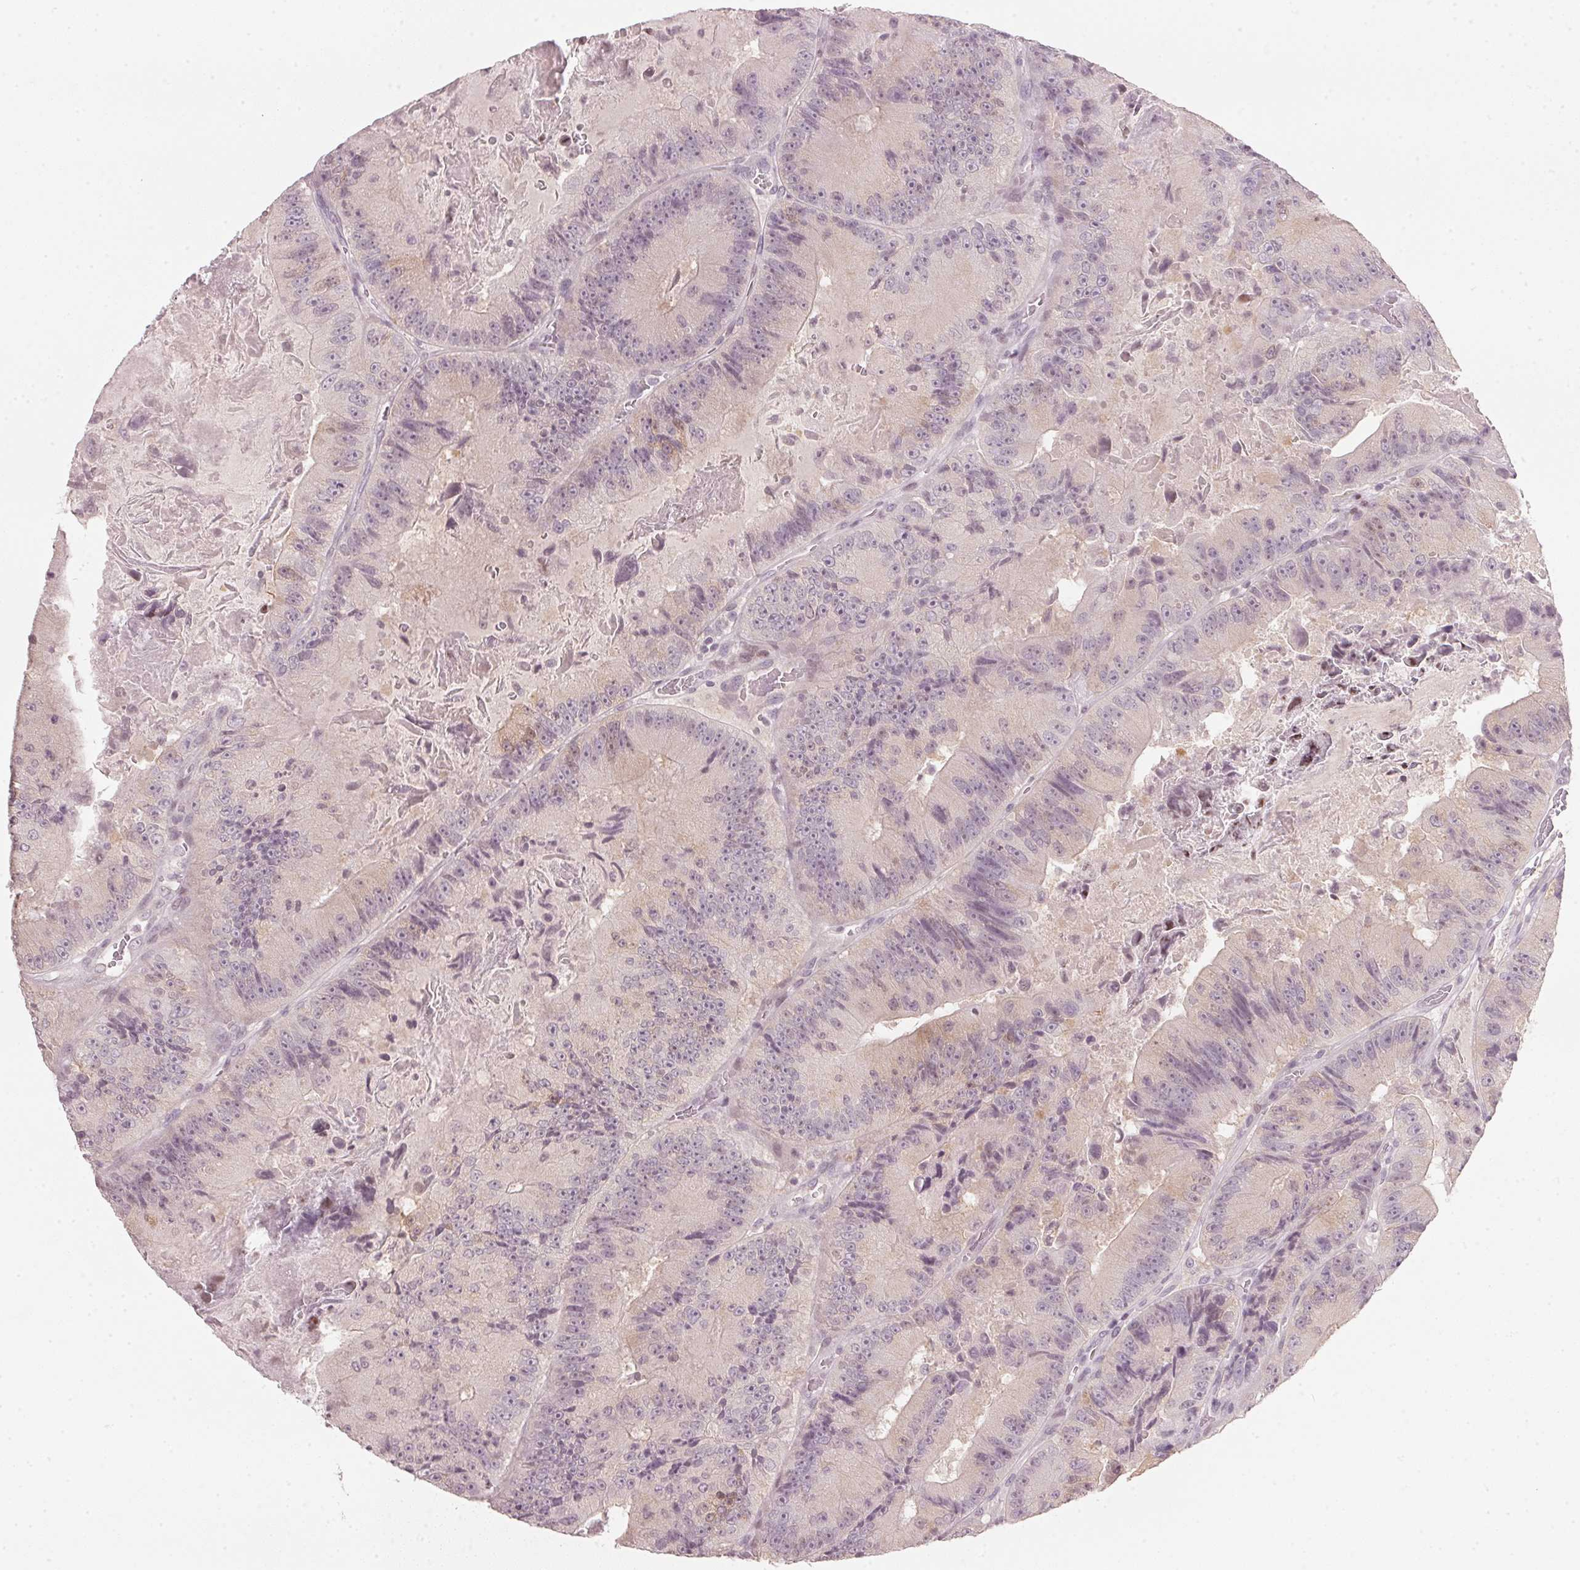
{"staining": {"intensity": "negative", "quantity": "none", "location": "none"}, "tissue": "colorectal cancer", "cell_type": "Tumor cells", "image_type": "cancer", "snomed": [{"axis": "morphology", "description": "Adenocarcinoma, NOS"}, {"axis": "topography", "description": "Colon"}], "caption": "This is an immunohistochemistry (IHC) histopathology image of human colorectal cancer (adenocarcinoma). There is no positivity in tumor cells.", "gene": "SFRP4", "patient": {"sex": "female", "age": 86}}